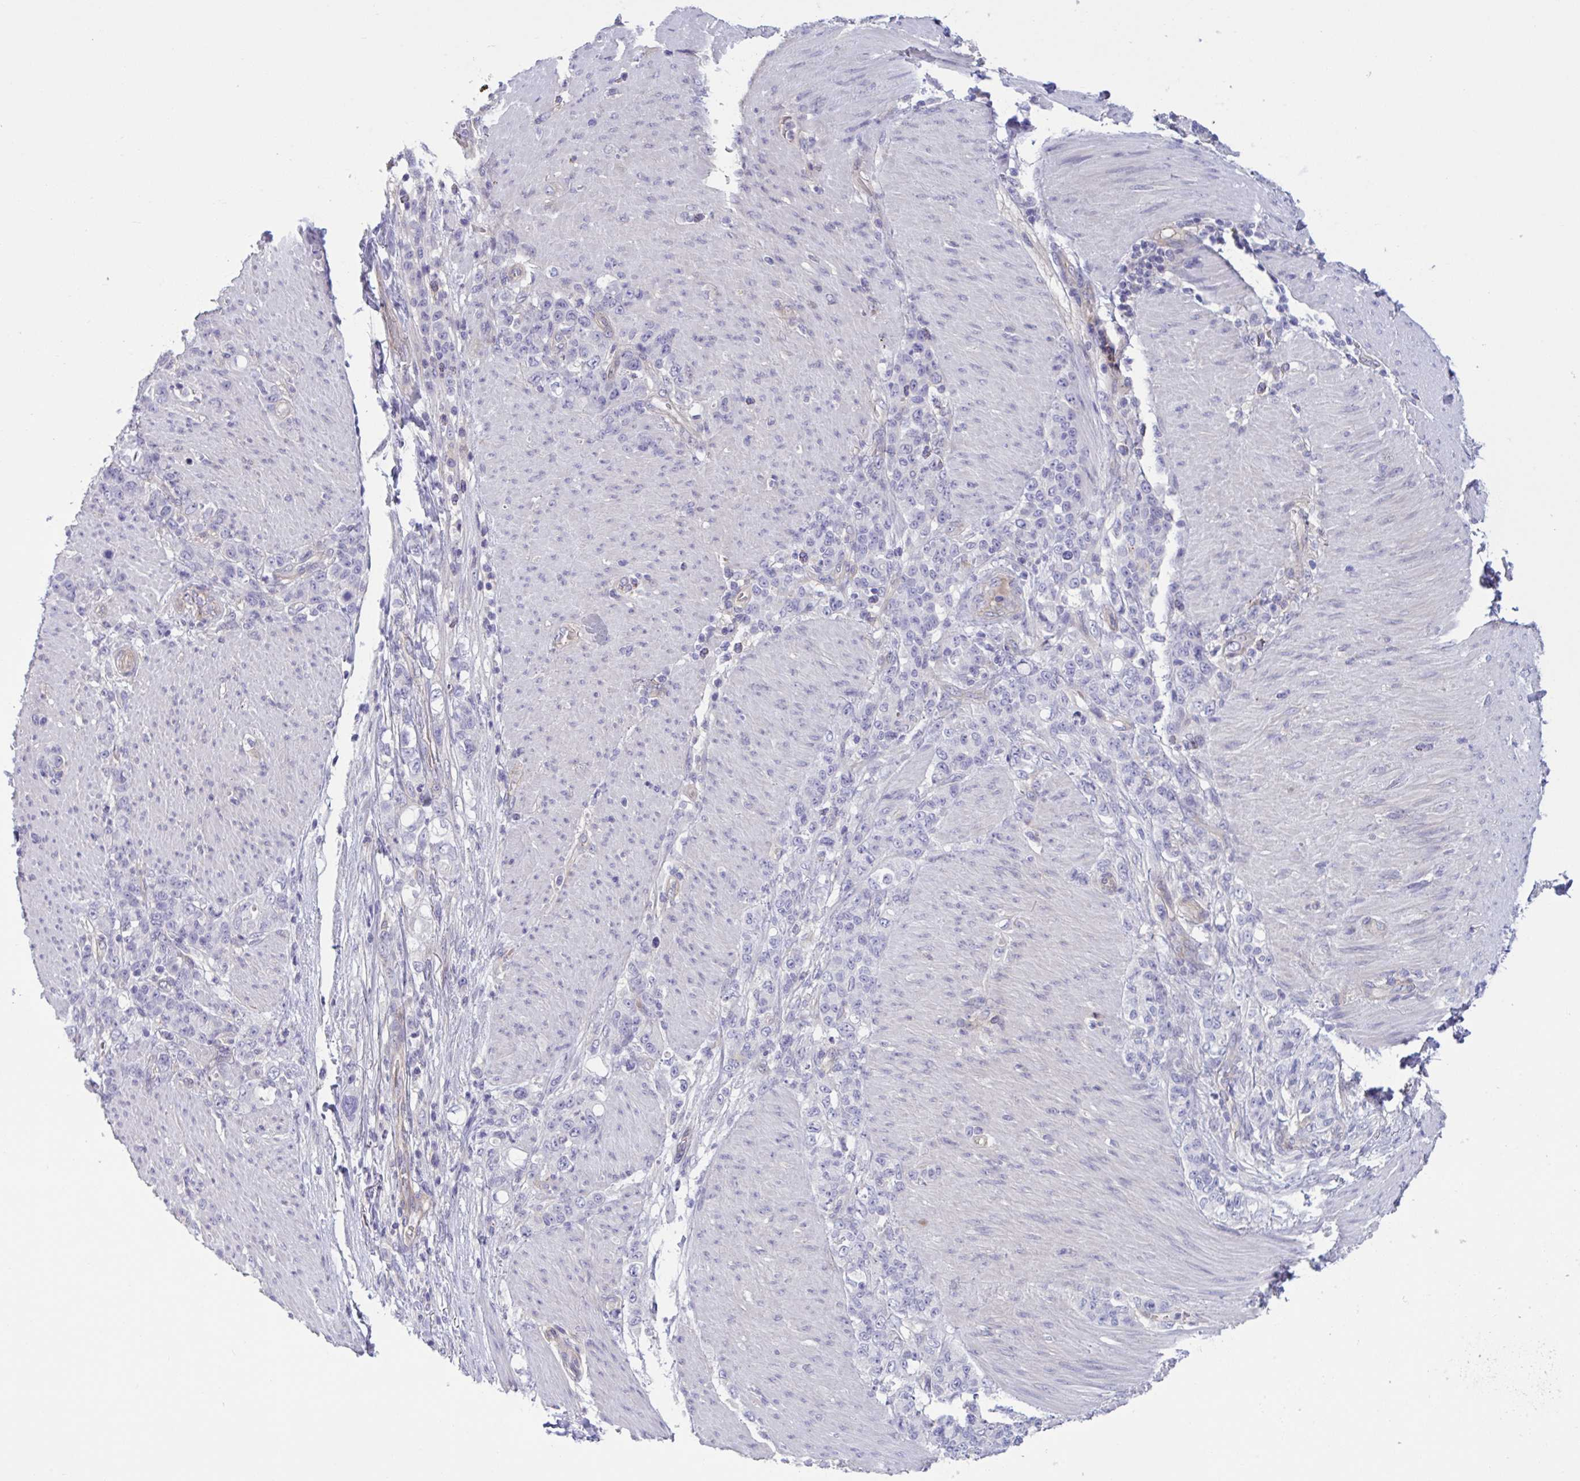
{"staining": {"intensity": "negative", "quantity": "none", "location": "none"}, "tissue": "stomach cancer", "cell_type": "Tumor cells", "image_type": "cancer", "snomed": [{"axis": "morphology", "description": "Adenocarcinoma, NOS"}, {"axis": "topography", "description": "Stomach"}], "caption": "Tumor cells show no significant staining in stomach adenocarcinoma.", "gene": "TTC7B", "patient": {"sex": "female", "age": 79}}